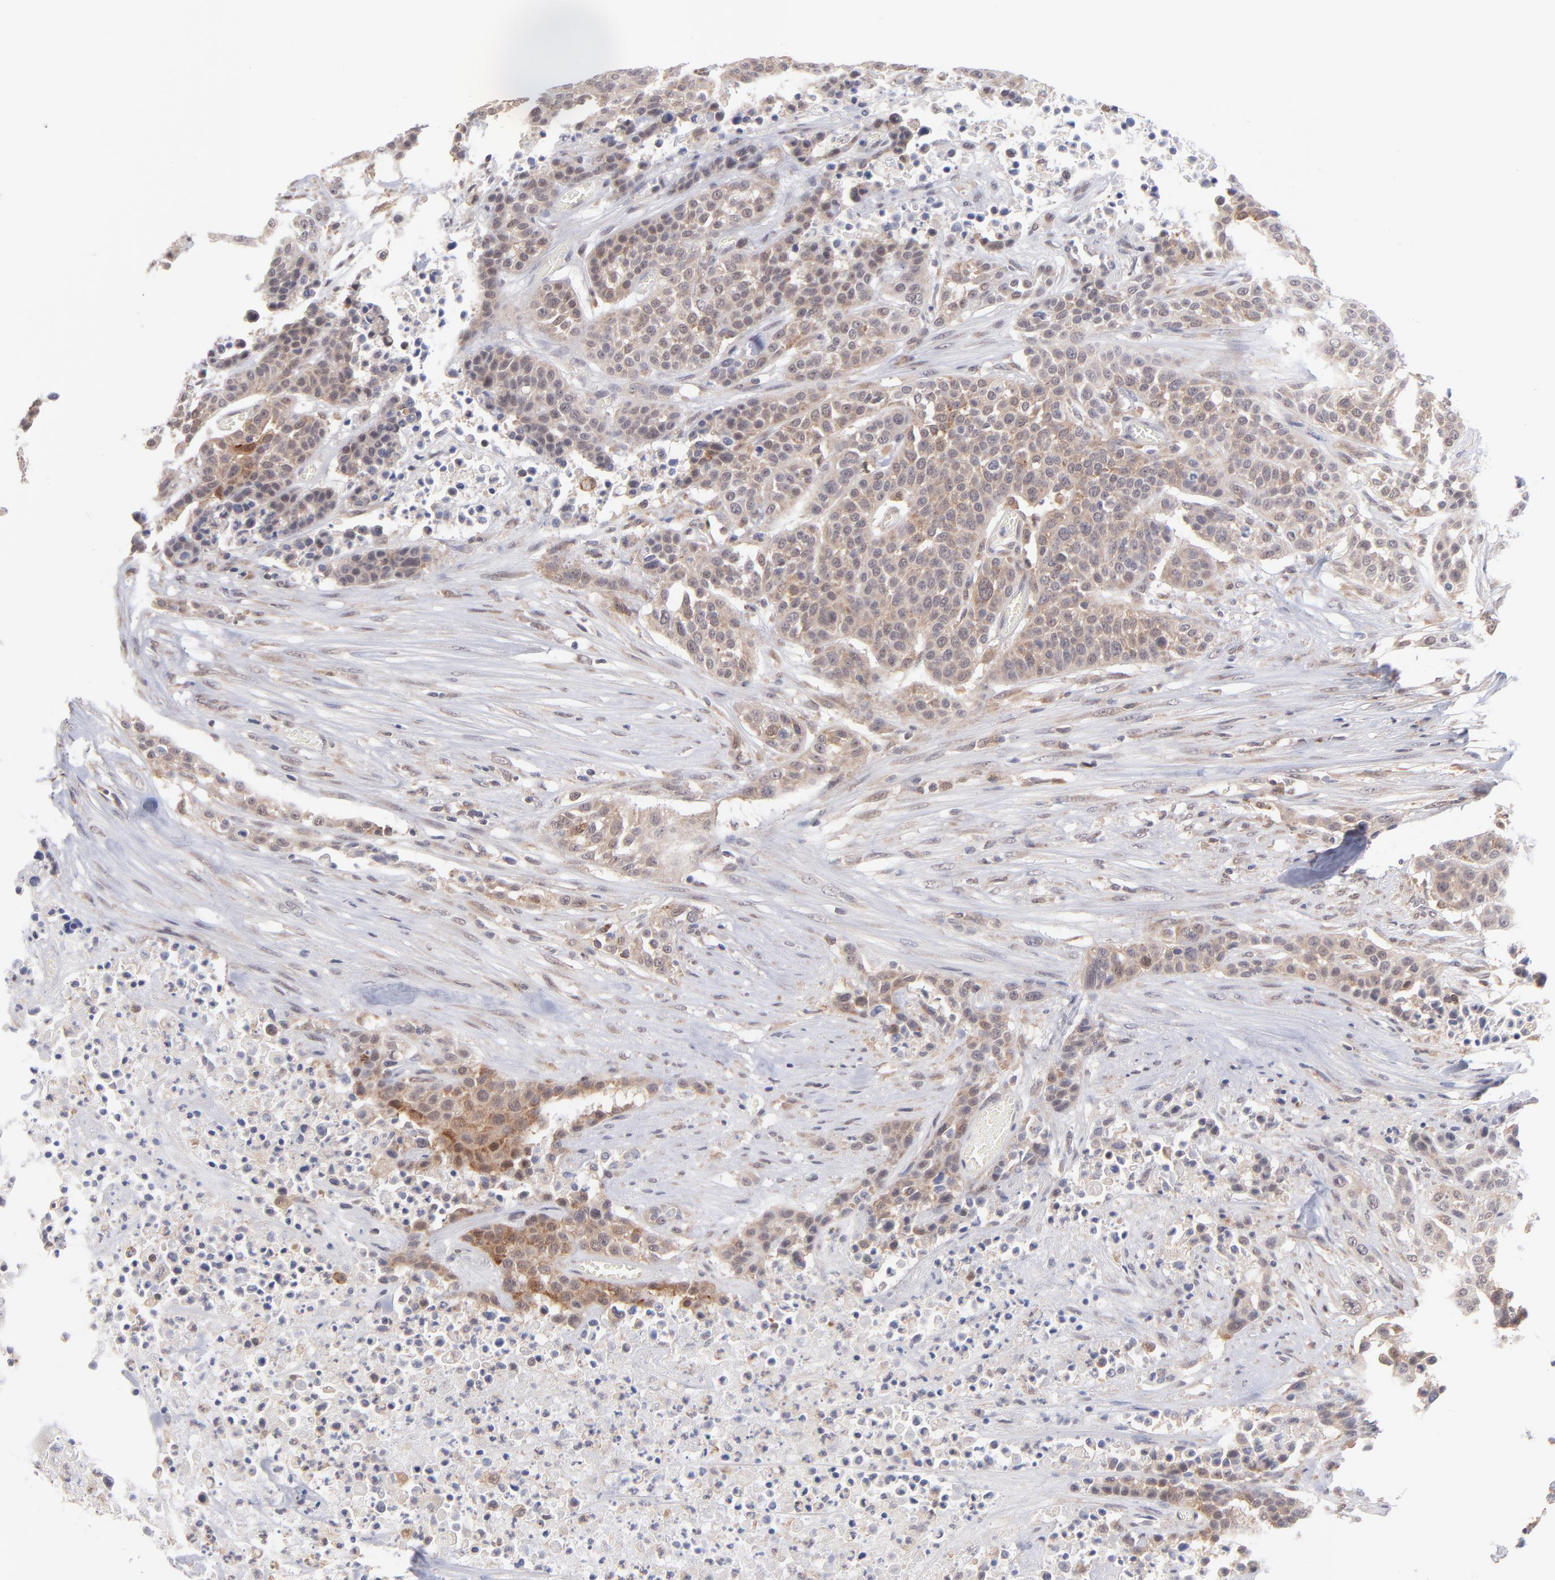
{"staining": {"intensity": "weak", "quantity": "<25%", "location": "cytoplasmic/membranous"}, "tissue": "urothelial cancer", "cell_type": "Tumor cells", "image_type": "cancer", "snomed": [{"axis": "morphology", "description": "Urothelial carcinoma, High grade"}, {"axis": "topography", "description": "Urinary bladder"}], "caption": "Immunohistochemistry image of neoplastic tissue: human high-grade urothelial carcinoma stained with DAB (3,3'-diaminobenzidine) exhibits no significant protein staining in tumor cells.", "gene": "OAS1", "patient": {"sex": "male", "age": 74}}